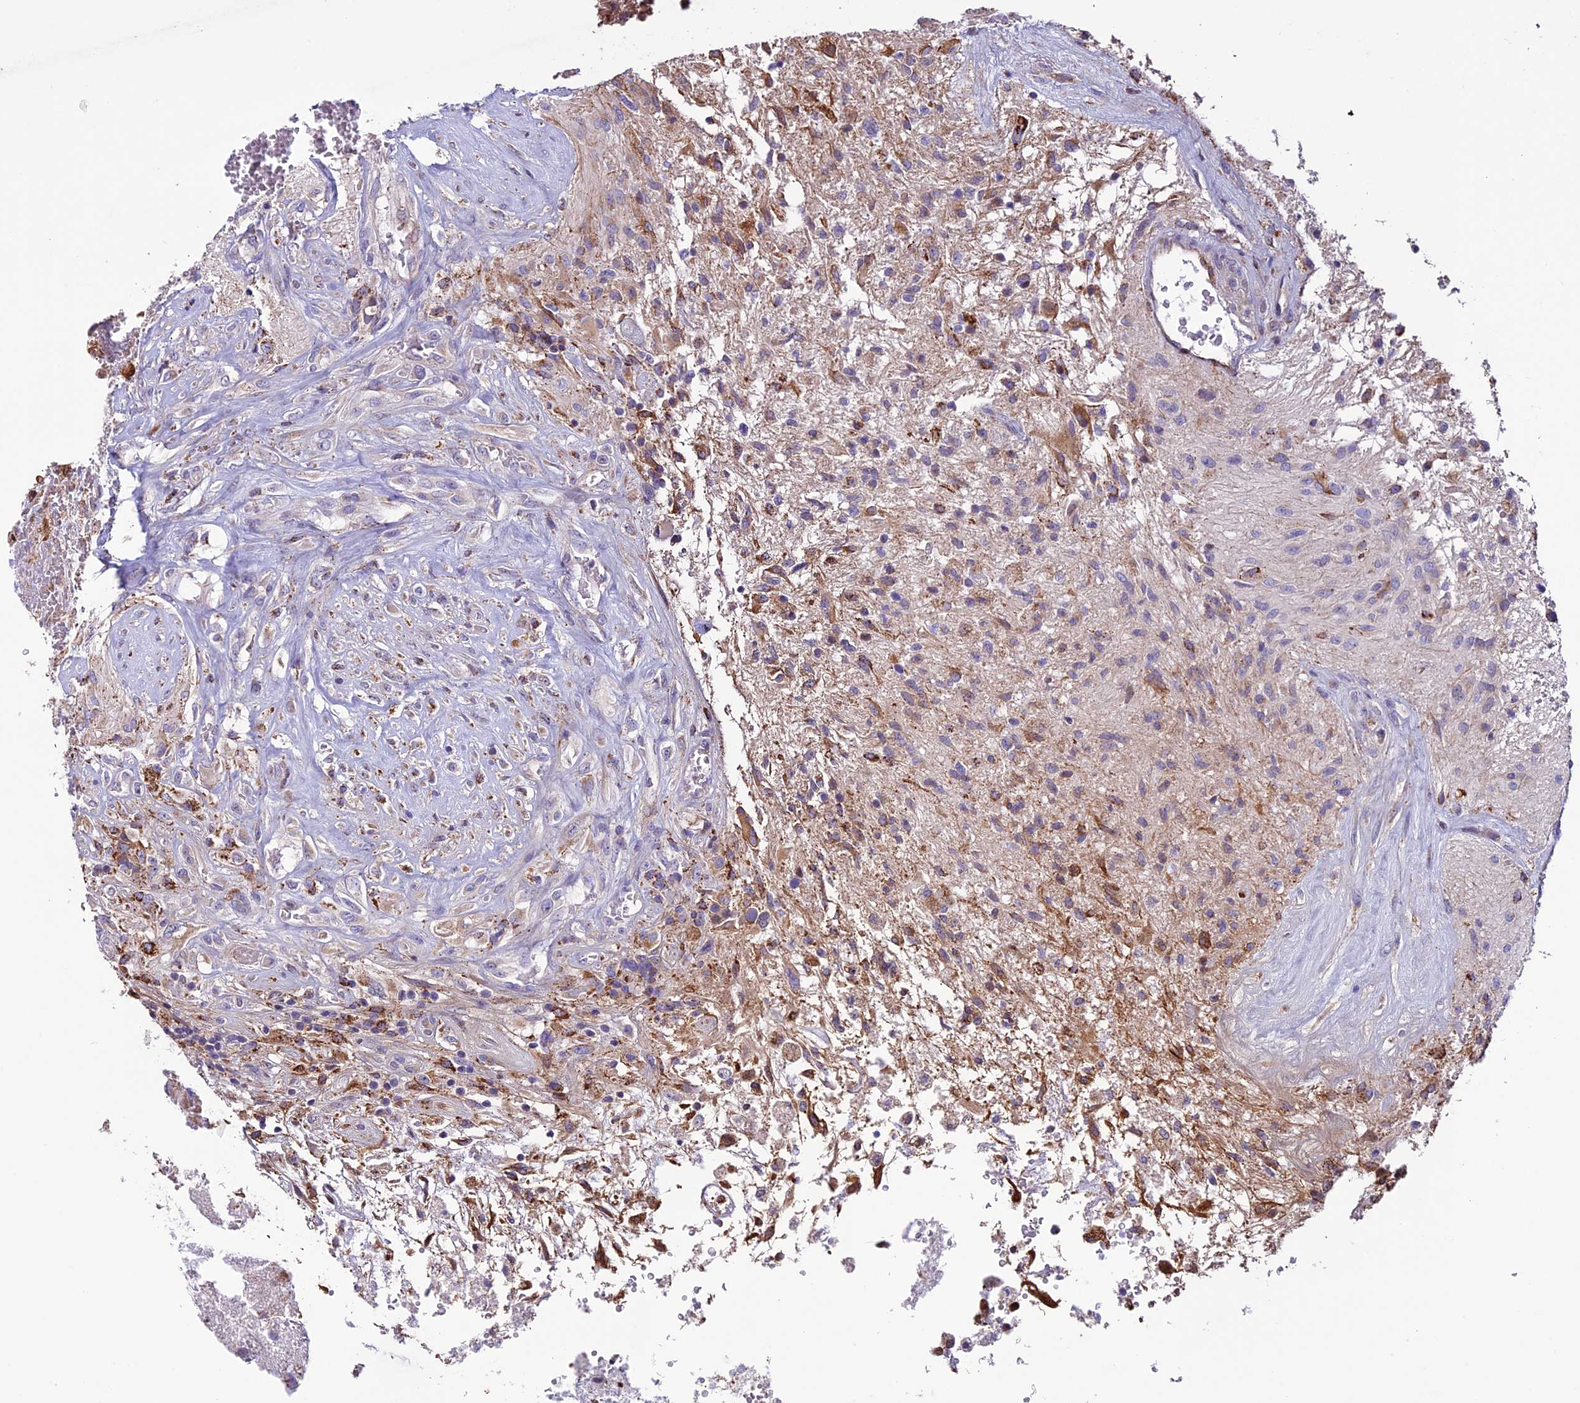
{"staining": {"intensity": "moderate", "quantity": "<25%", "location": "cytoplasmic/membranous"}, "tissue": "glioma", "cell_type": "Tumor cells", "image_type": "cancer", "snomed": [{"axis": "morphology", "description": "Glioma, malignant, High grade"}, {"axis": "topography", "description": "Brain"}], "caption": "Protein staining of glioma tissue demonstrates moderate cytoplasmic/membranous expression in about <25% of tumor cells.", "gene": "MIEF2", "patient": {"sex": "male", "age": 56}}